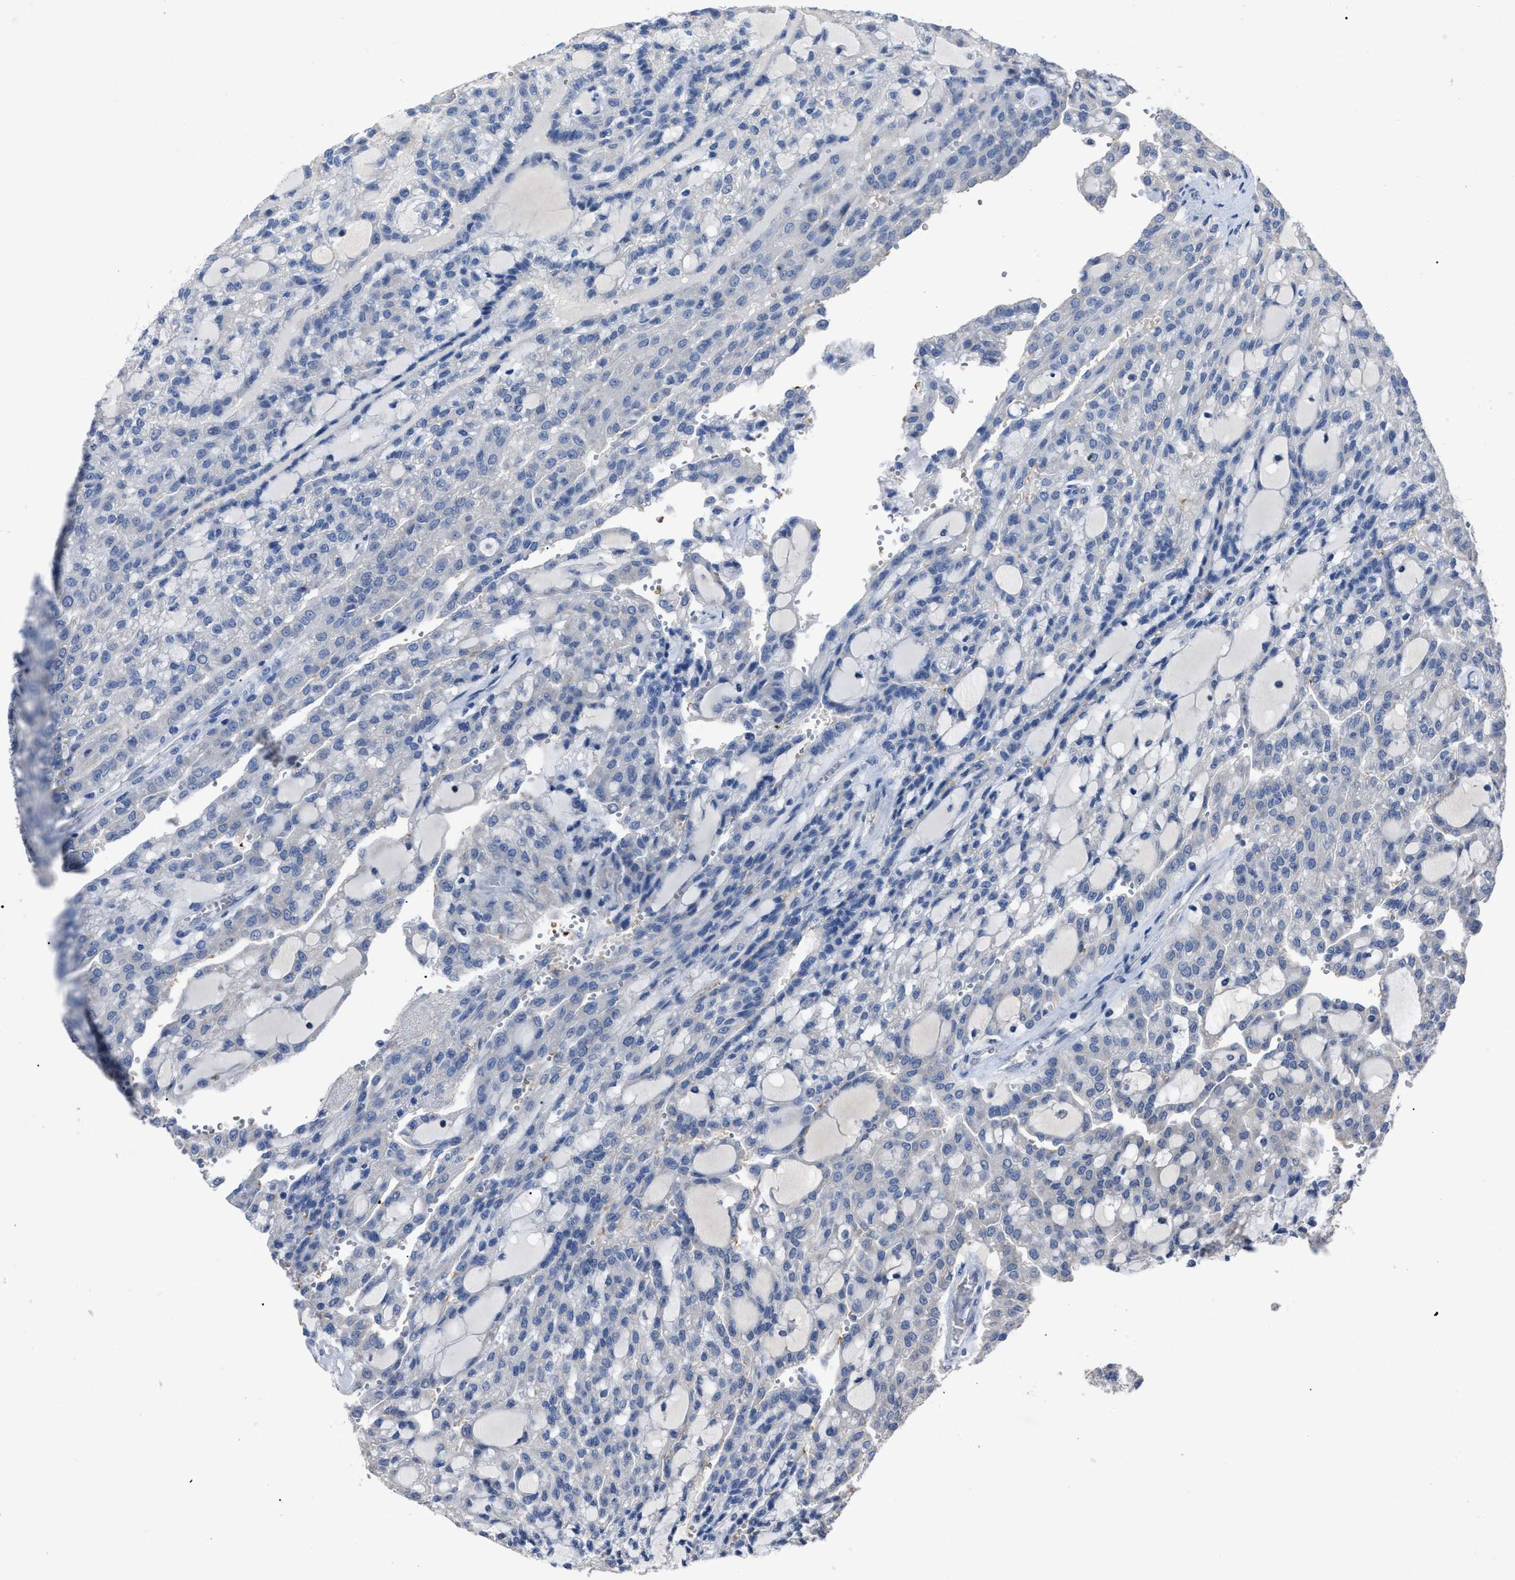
{"staining": {"intensity": "negative", "quantity": "none", "location": "none"}, "tissue": "renal cancer", "cell_type": "Tumor cells", "image_type": "cancer", "snomed": [{"axis": "morphology", "description": "Adenocarcinoma, NOS"}, {"axis": "topography", "description": "Kidney"}], "caption": "Tumor cells are negative for protein expression in human renal cancer (adenocarcinoma). (Immunohistochemistry (ihc), brightfield microscopy, high magnification).", "gene": "UPF1", "patient": {"sex": "male", "age": 63}}